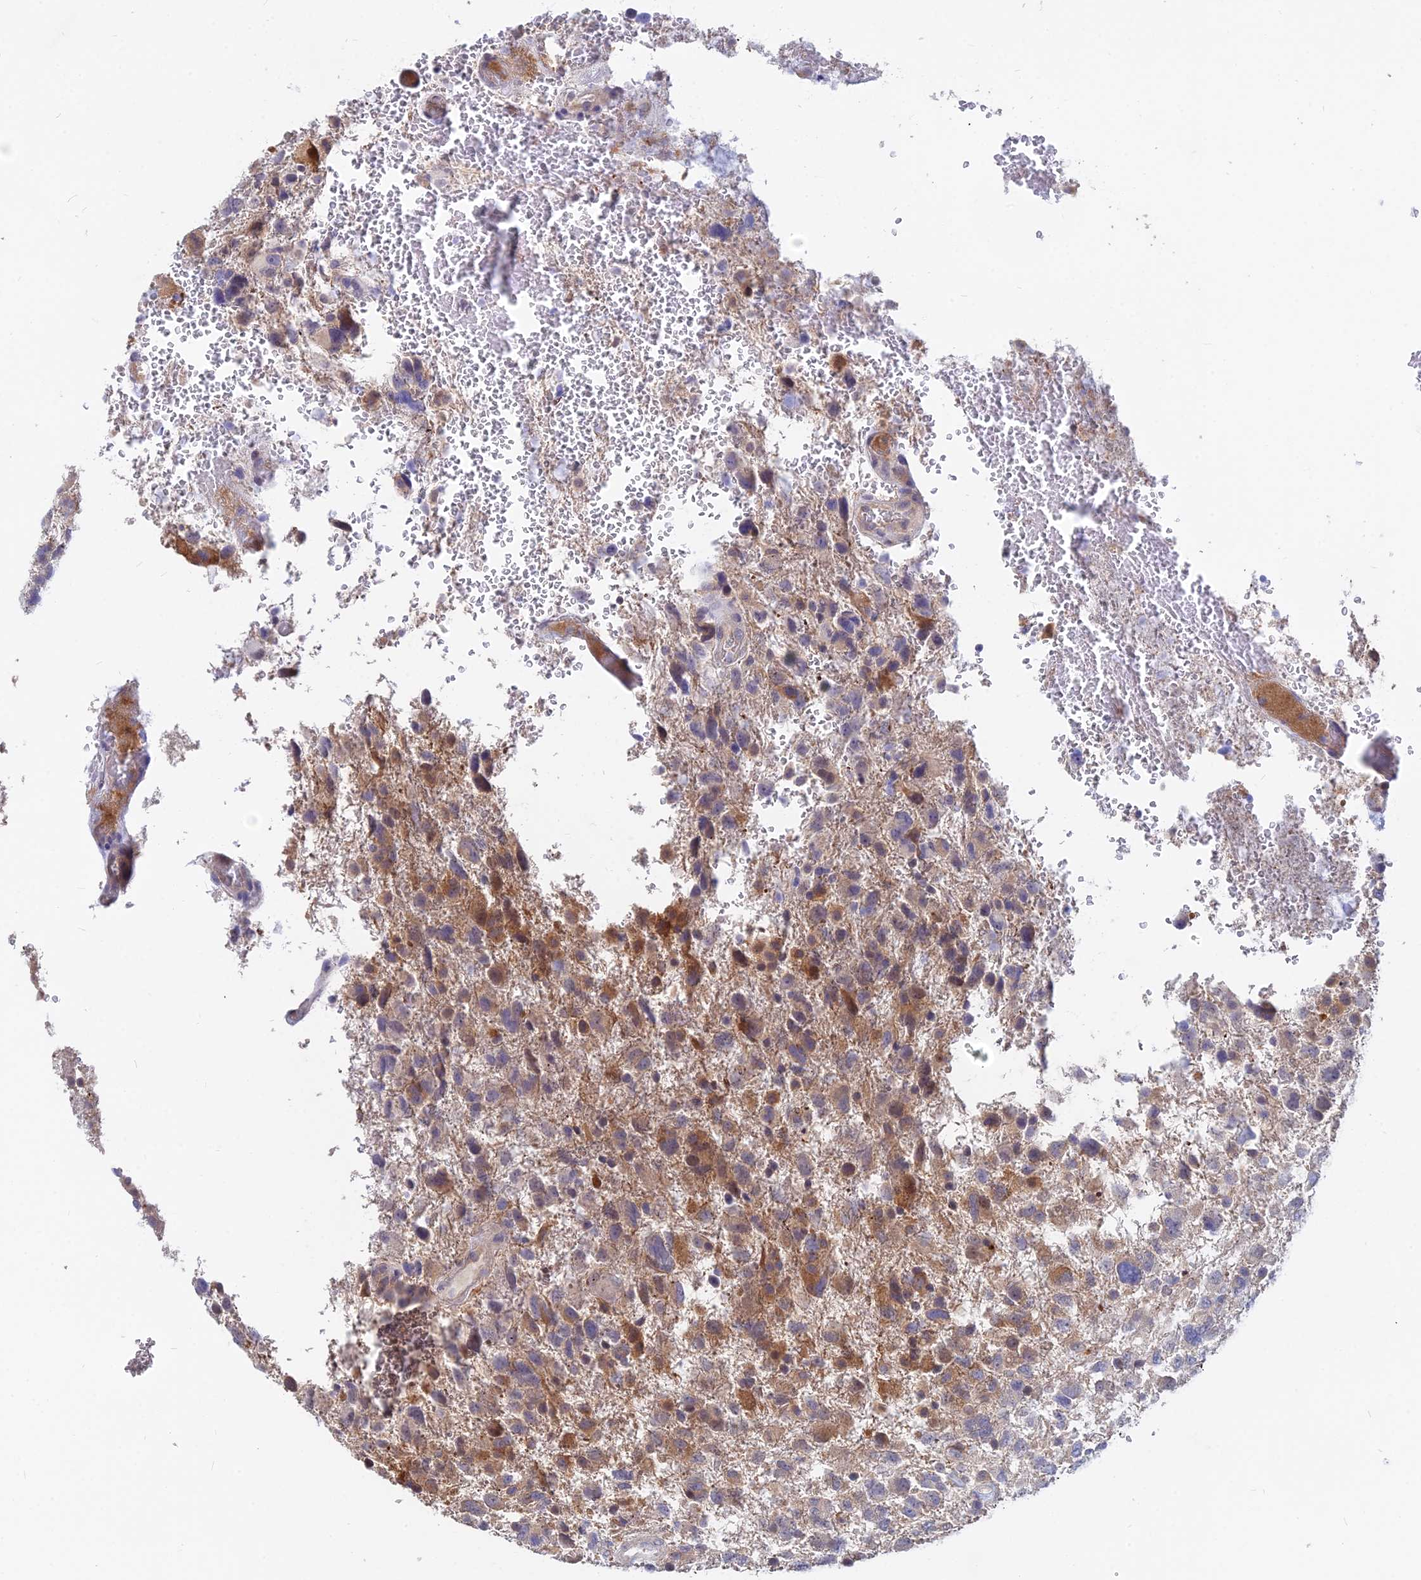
{"staining": {"intensity": "moderate", "quantity": "<25%", "location": "cytoplasmic/membranous"}, "tissue": "glioma", "cell_type": "Tumor cells", "image_type": "cancer", "snomed": [{"axis": "morphology", "description": "Glioma, malignant, High grade"}, {"axis": "topography", "description": "Brain"}], "caption": "Immunohistochemistry (DAB (3,3'-diaminobenzidine)) staining of human glioma exhibits moderate cytoplasmic/membranous protein expression in approximately <25% of tumor cells.", "gene": "B3GALT4", "patient": {"sex": "male", "age": 61}}